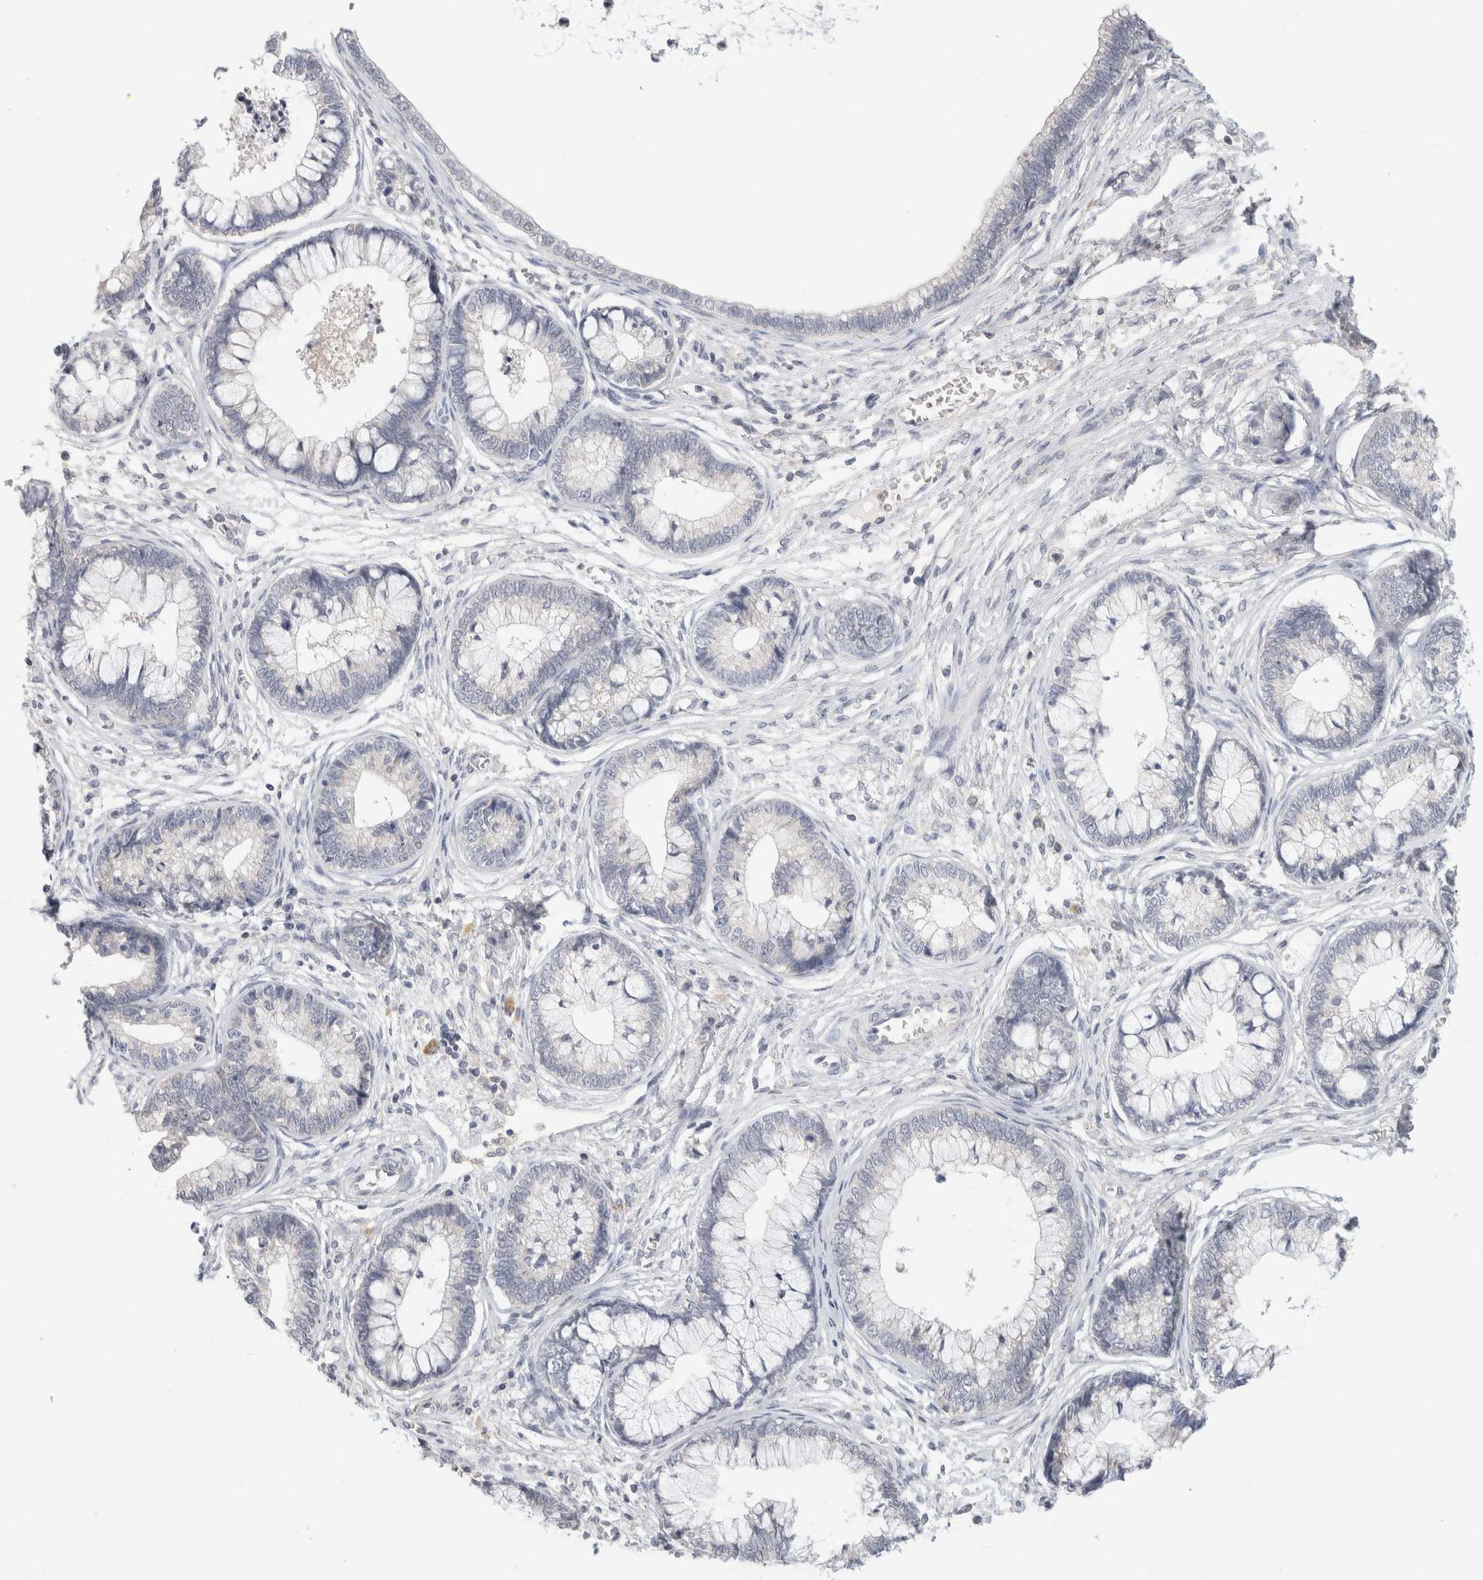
{"staining": {"intensity": "negative", "quantity": "none", "location": "none"}, "tissue": "cervical cancer", "cell_type": "Tumor cells", "image_type": "cancer", "snomed": [{"axis": "morphology", "description": "Adenocarcinoma, NOS"}, {"axis": "topography", "description": "Cervix"}], "caption": "IHC of human cervical cancer reveals no expression in tumor cells.", "gene": "CHRM4", "patient": {"sex": "female", "age": 44}}